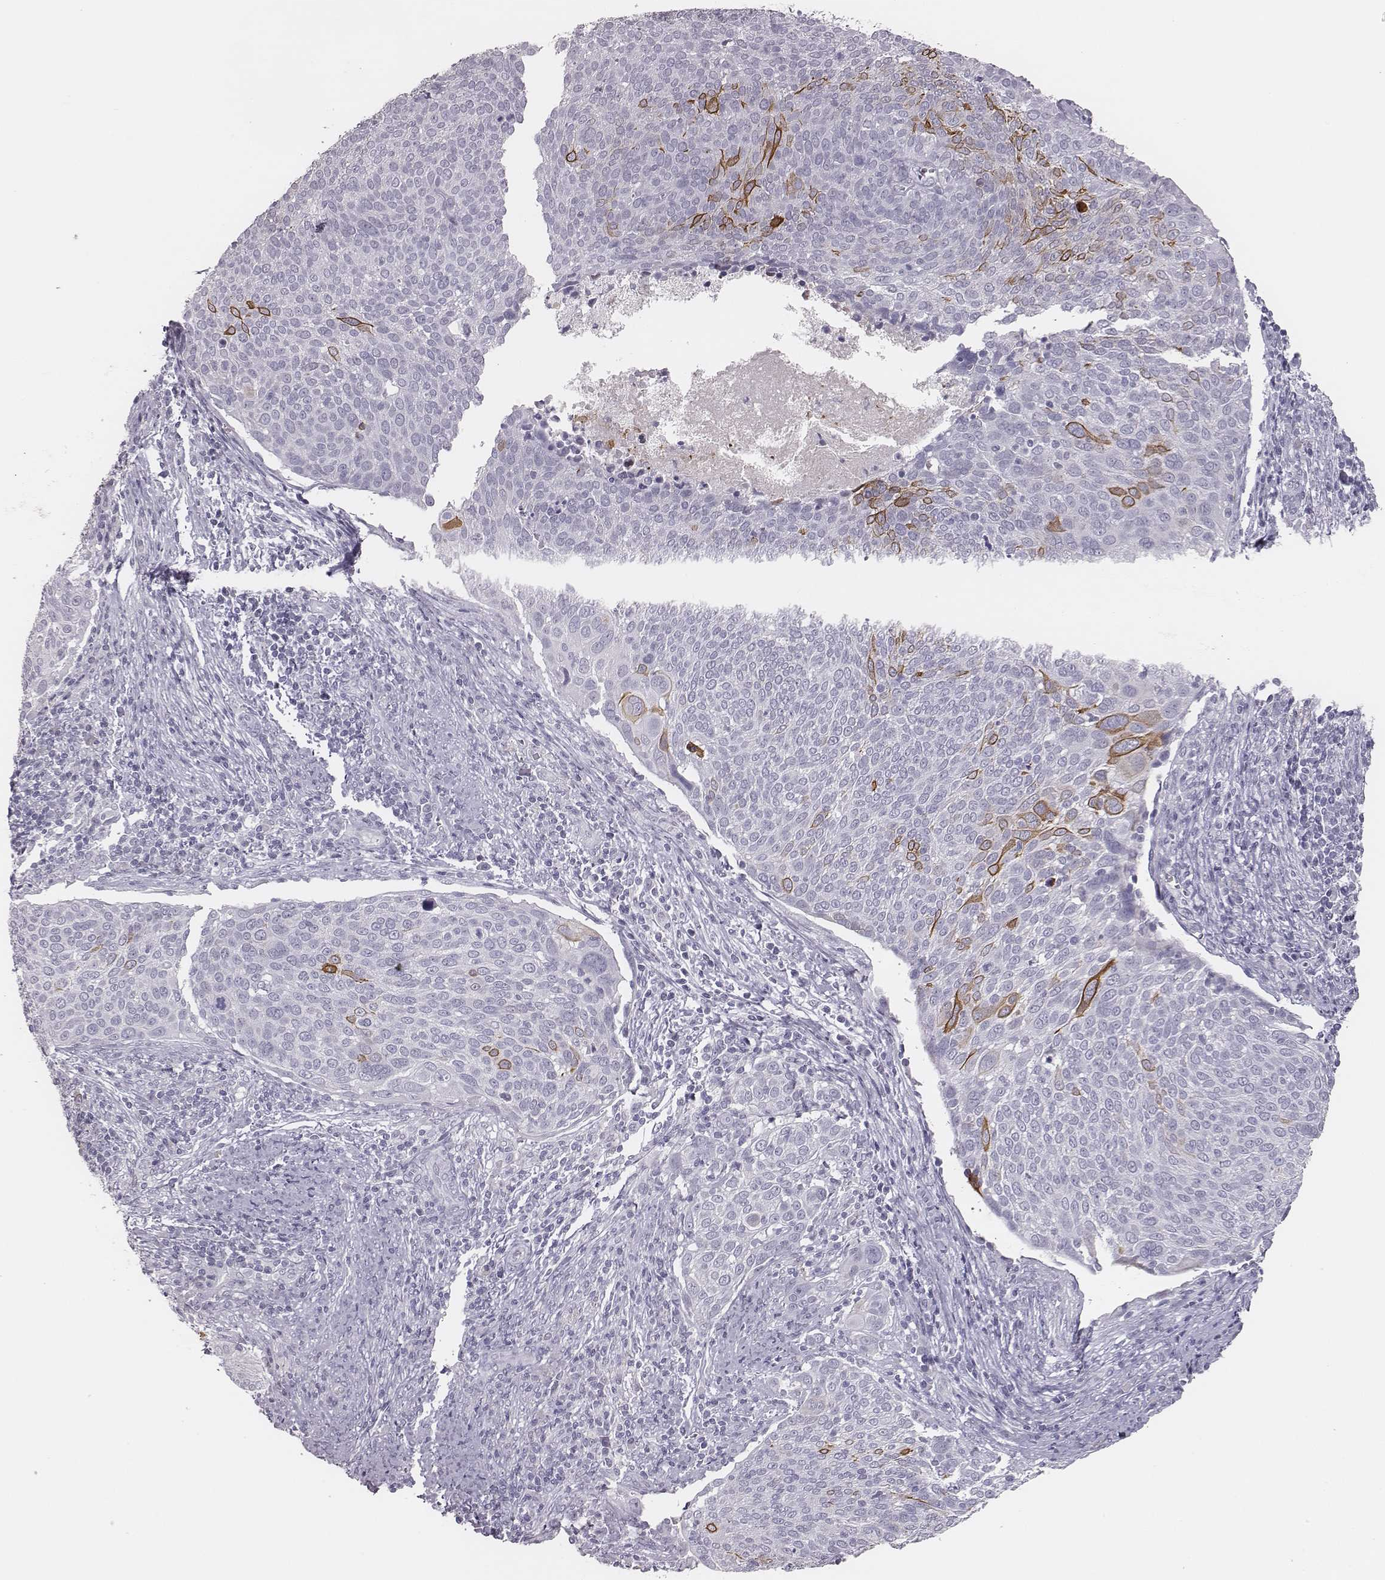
{"staining": {"intensity": "moderate", "quantity": "<25%", "location": "cytoplasmic/membranous"}, "tissue": "cervical cancer", "cell_type": "Tumor cells", "image_type": "cancer", "snomed": [{"axis": "morphology", "description": "Squamous cell carcinoma, NOS"}, {"axis": "topography", "description": "Cervix"}], "caption": "Protein staining of cervical cancer tissue displays moderate cytoplasmic/membranous staining in about <25% of tumor cells.", "gene": "ADGRF4", "patient": {"sex": "female", "age": 39}}